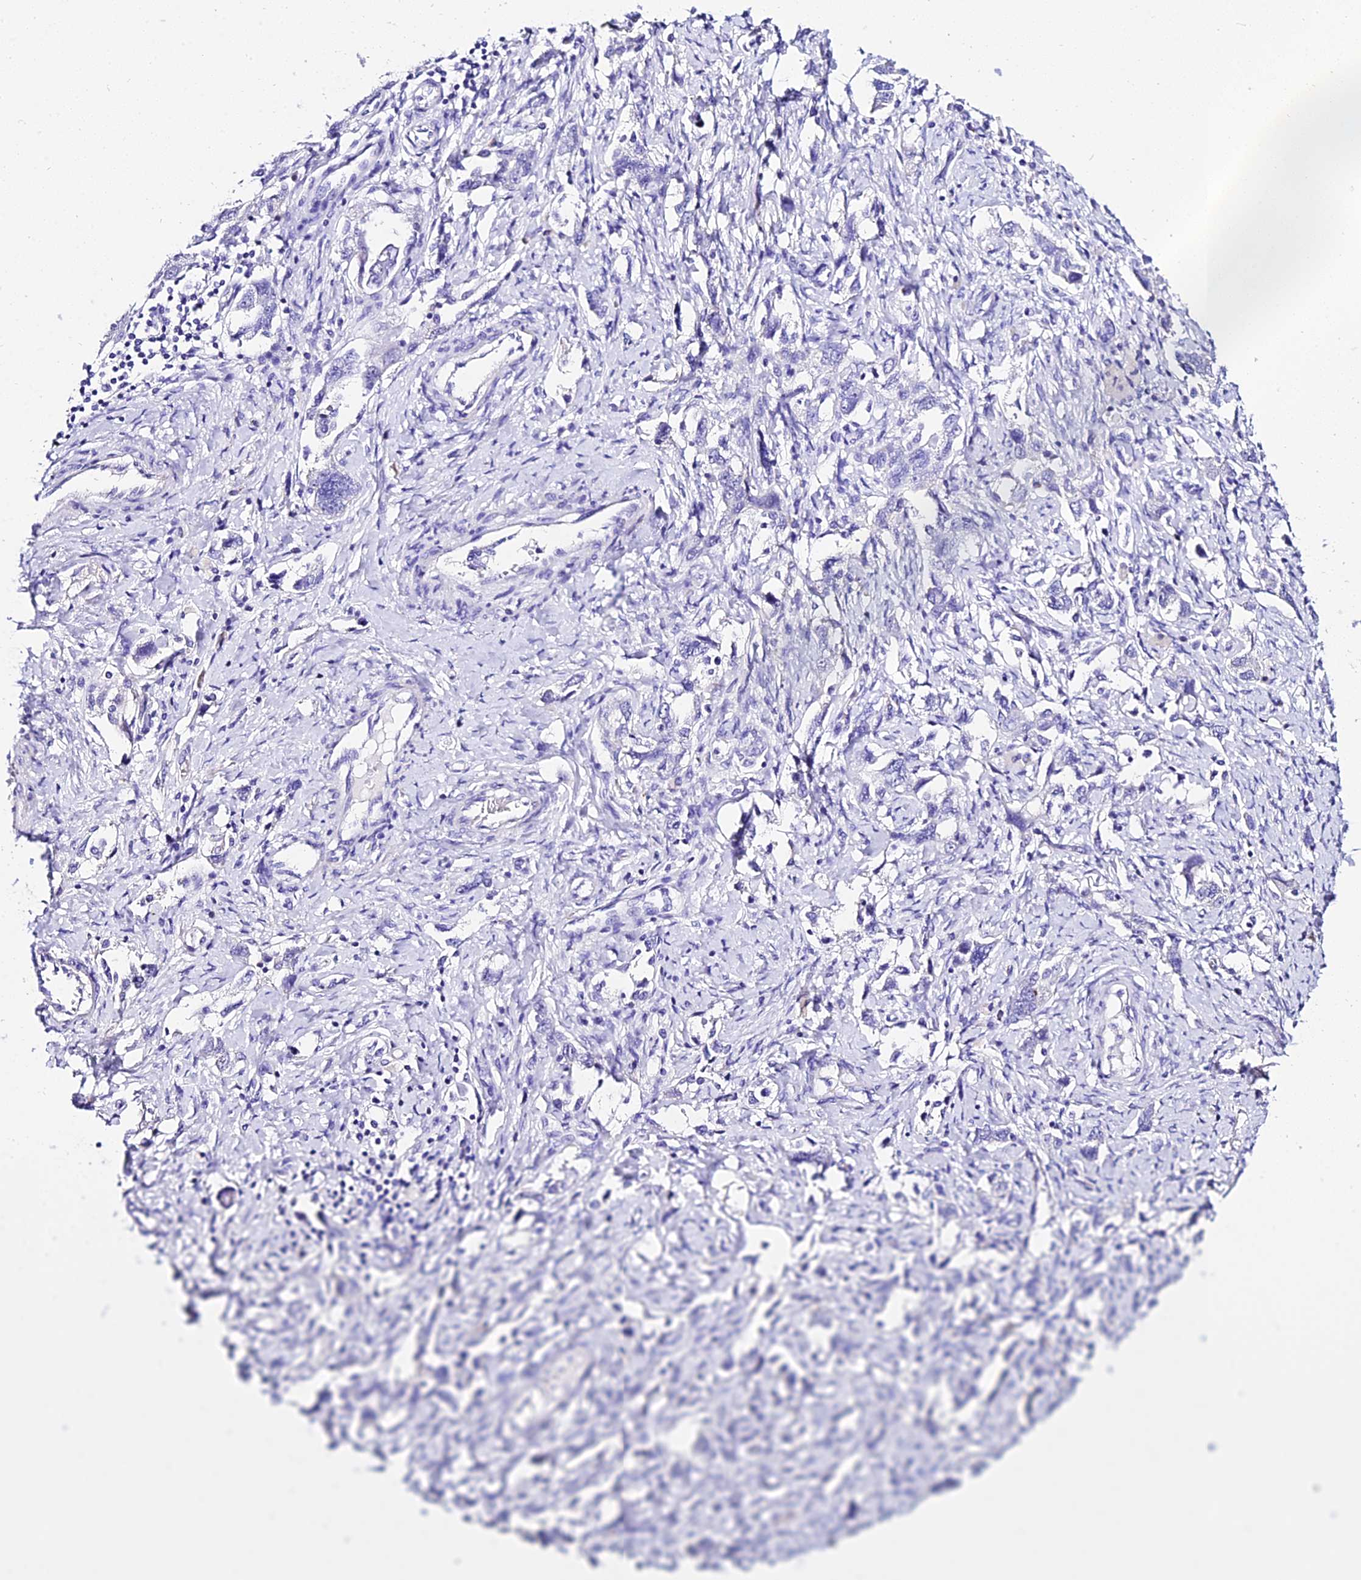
{"staining": {"intensity": "negative", "quantity": "none", "location": "none"}, "tissue": "ovarian cancer", "cell_type": "Tumor cells", "image_type": "cancer", "snomed": [{"axis": "morphology", "description": "Carcinoma, NOS"}, {"axis": "morphology", "description": "Cystadenocarcinoma, serous, NOS"}, {"axis": "topography", "description": "Ovary"}], "caption": "High magnification brightfield microscopy of ovarian cancer (serous cystadenocarcinoma) stained with DAB (3,3'-diaminobenzidine) (brown) and counterstained with hematoxylin (blue): tumor cells show no significant positivity.", "gene": "DEFB106A", "patient": {"sex": "female", "age": 69}}